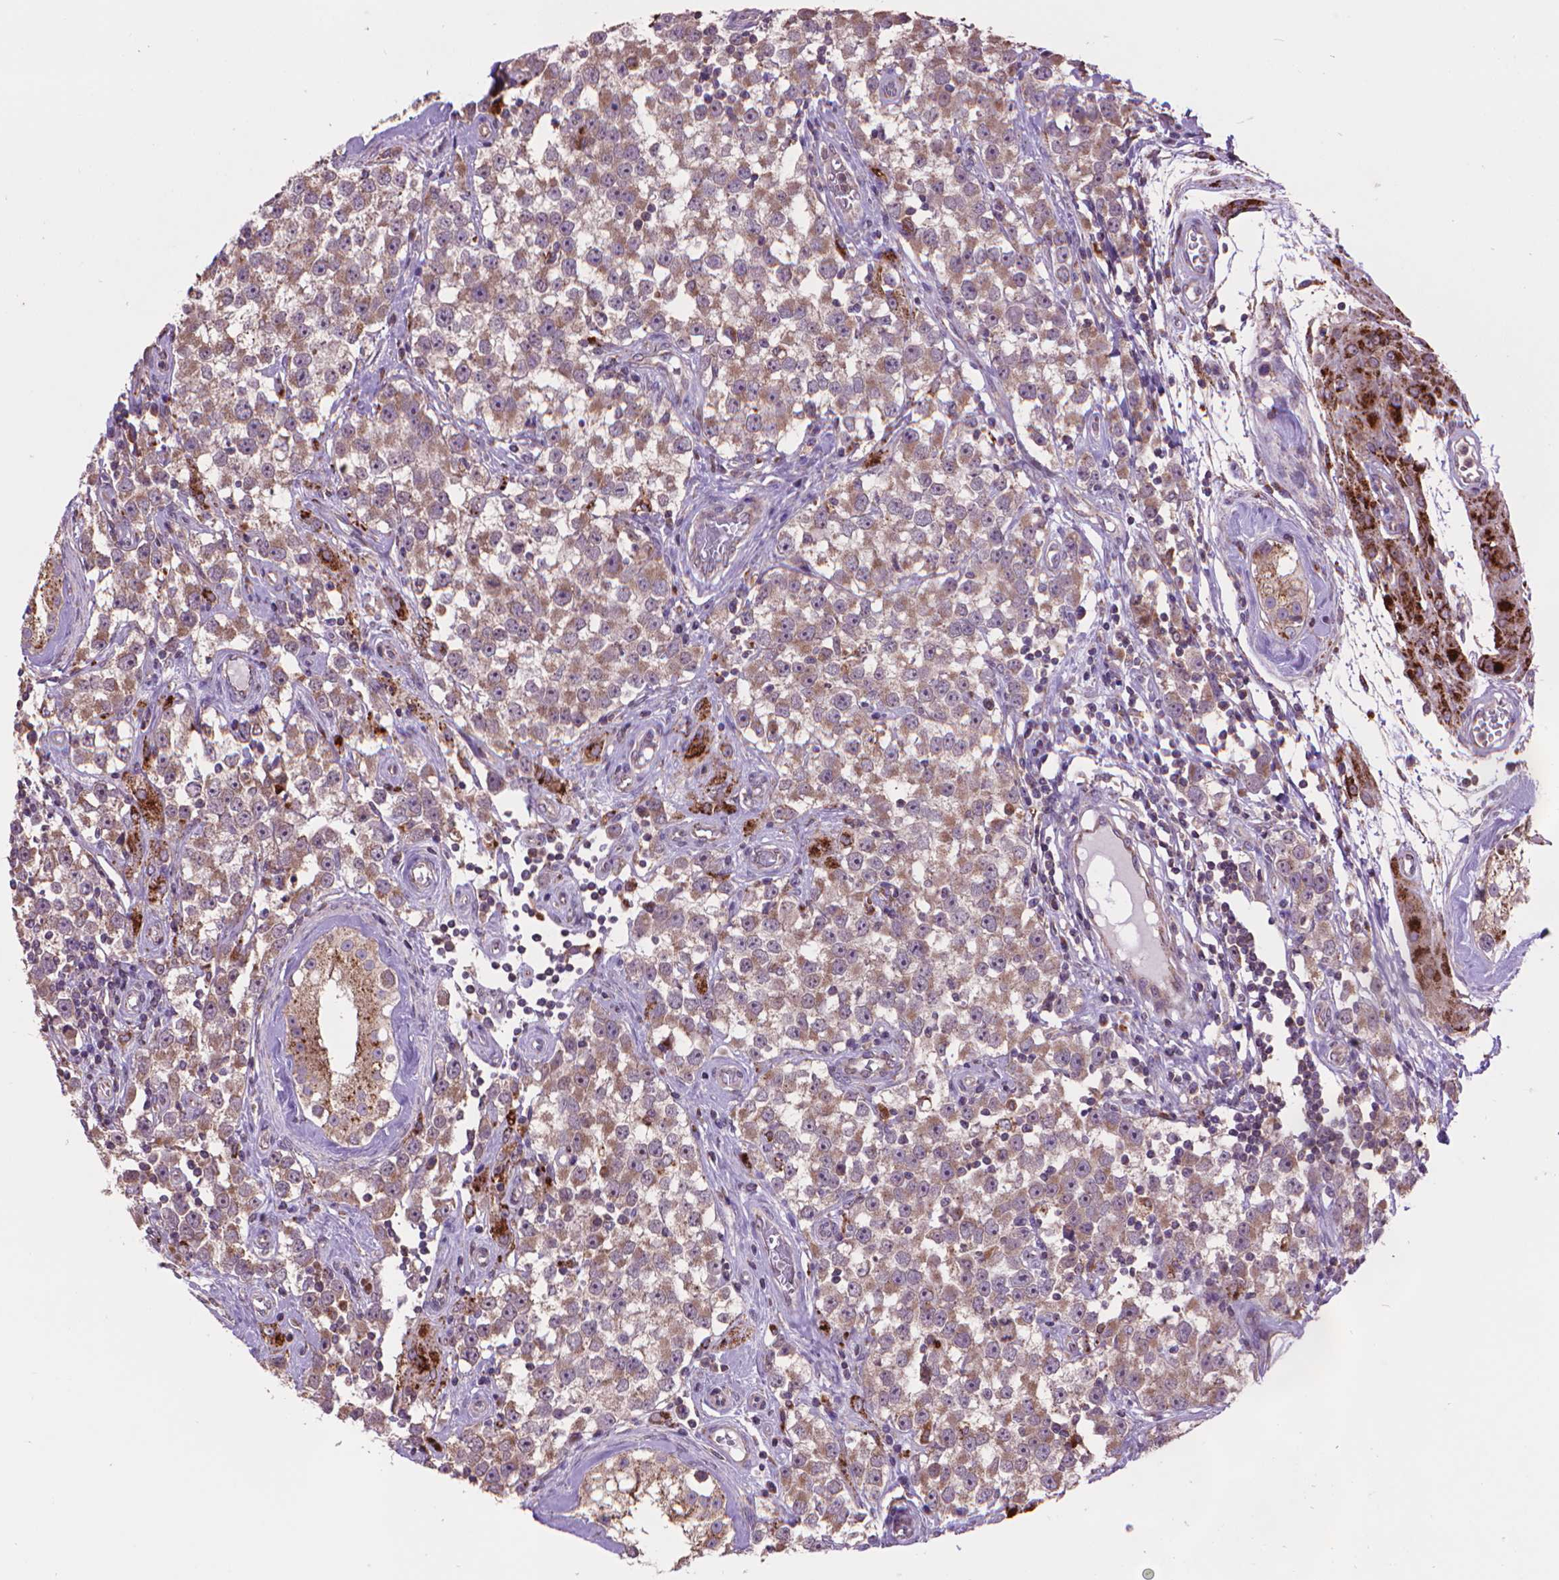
{"staining": {"intensity": "weak", "quantity": ">75%", "location": "cytoplasmic/membranous"}, "tissue": "testis cancer", "cell_type": "Tumor cells", "image_type": "cancer", "snomed": [{"axis": "morphology", "description": "Seminoma, NOS"}, {"axis": "topography", "description": "Testis"}], "caption": "Human seminoma (testis) stained for a protein (brown) displays weak cytoplasmic/membranous positive expression in about >75% of tumor cells.", "gene": "GLB1", "patient": {"sex": "male", "age": 34}}